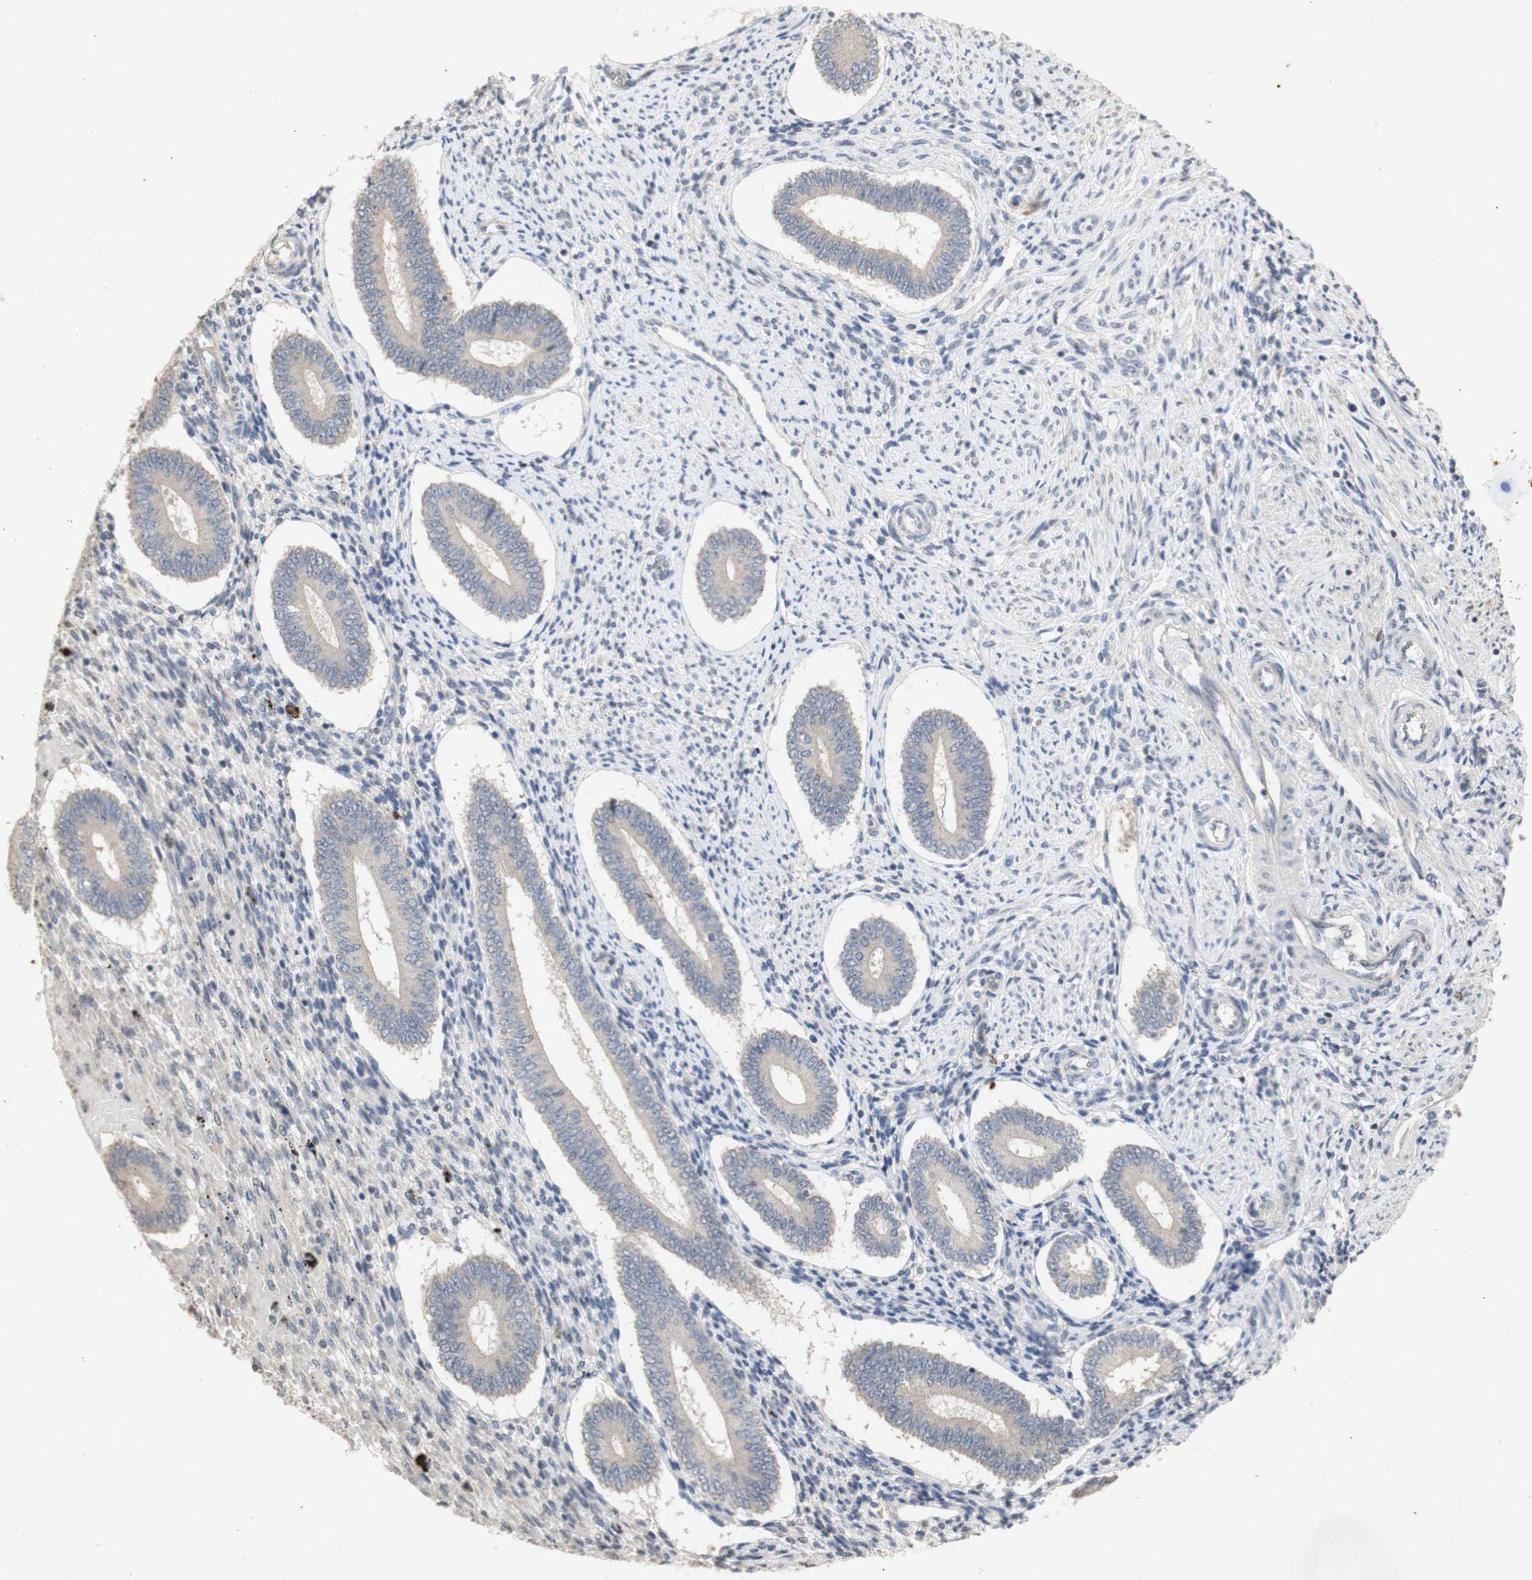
{"staining": {"intensity": "weak", "quantity": "<25%", "location": "cytoplasmic/membranous"}, "tissue": "endometrium", "cell_type": "Cells in endometrial stroma", "image_type": "normal", "snomed": [{"axis": "morphology", "description": "Normal tissue, NOS"}, {"axis": "topography", "description": "Endometrium"}], "caption": "Immunohistochemical staining of benign endometrium demonstrates no significant staining in cells in endometrial stroma.", "gene": "FOSB", "patient": {"sex": "female", "age": 42}}